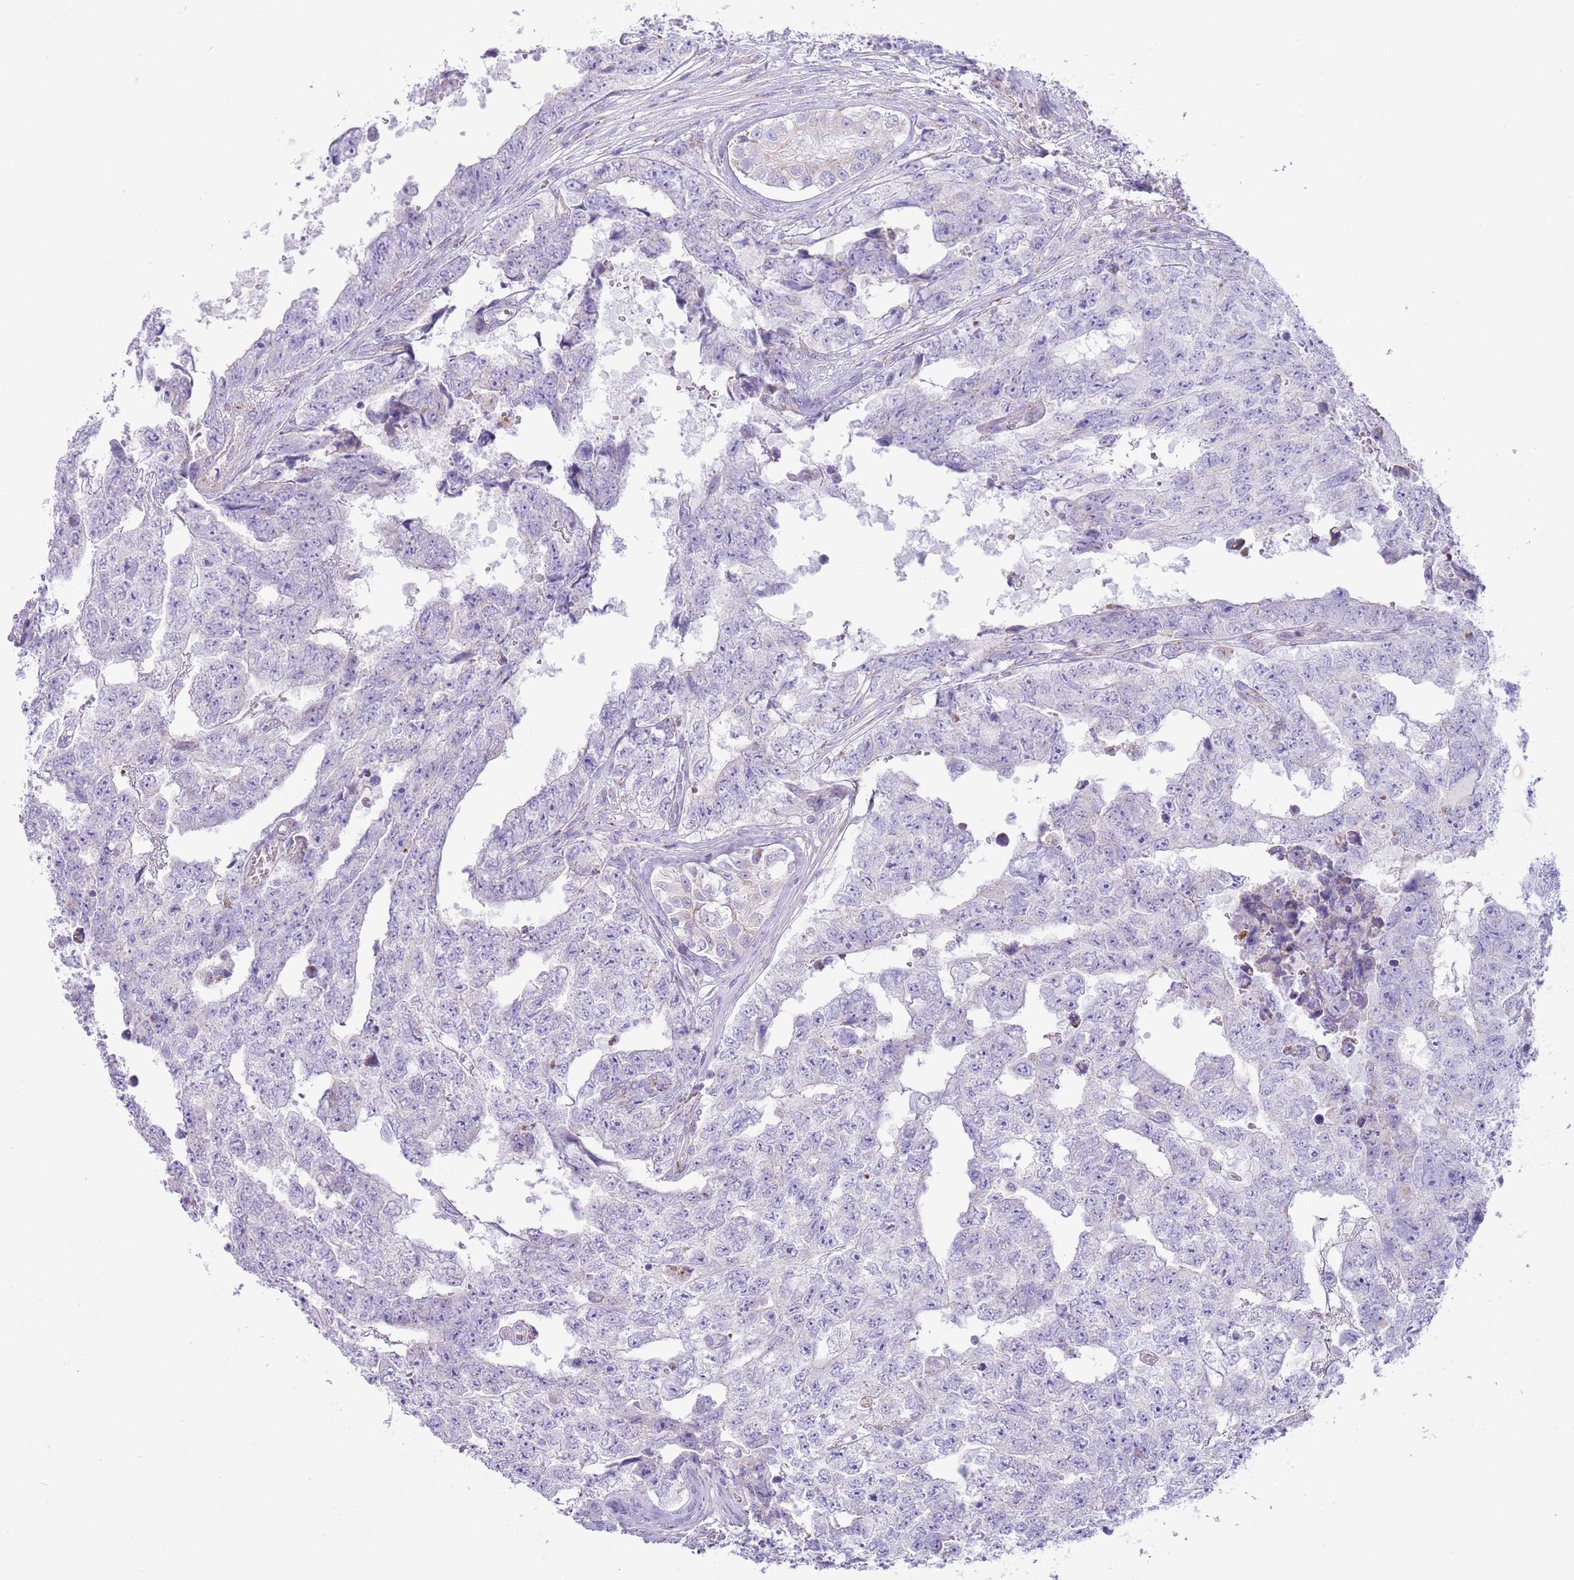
{"staining": {"intensity": "negative", "quantity": "none", "location": "none"}, "tissue": "testis cancer", "cell_type": "Tumor cells", "image_type": "cancer", "snomed": [{"axis": "morphology", "description": "Carcinoma, Embryonal, NOS"}, {"axis": "topography", "description": "Testis"}], "caption": "Human testis embryonal carcinoma stained for a protein using IHC shows no expression in tumor cells.", "gene": "ATP6V1B1", "patient": {"sex": "male", "age": 25}}